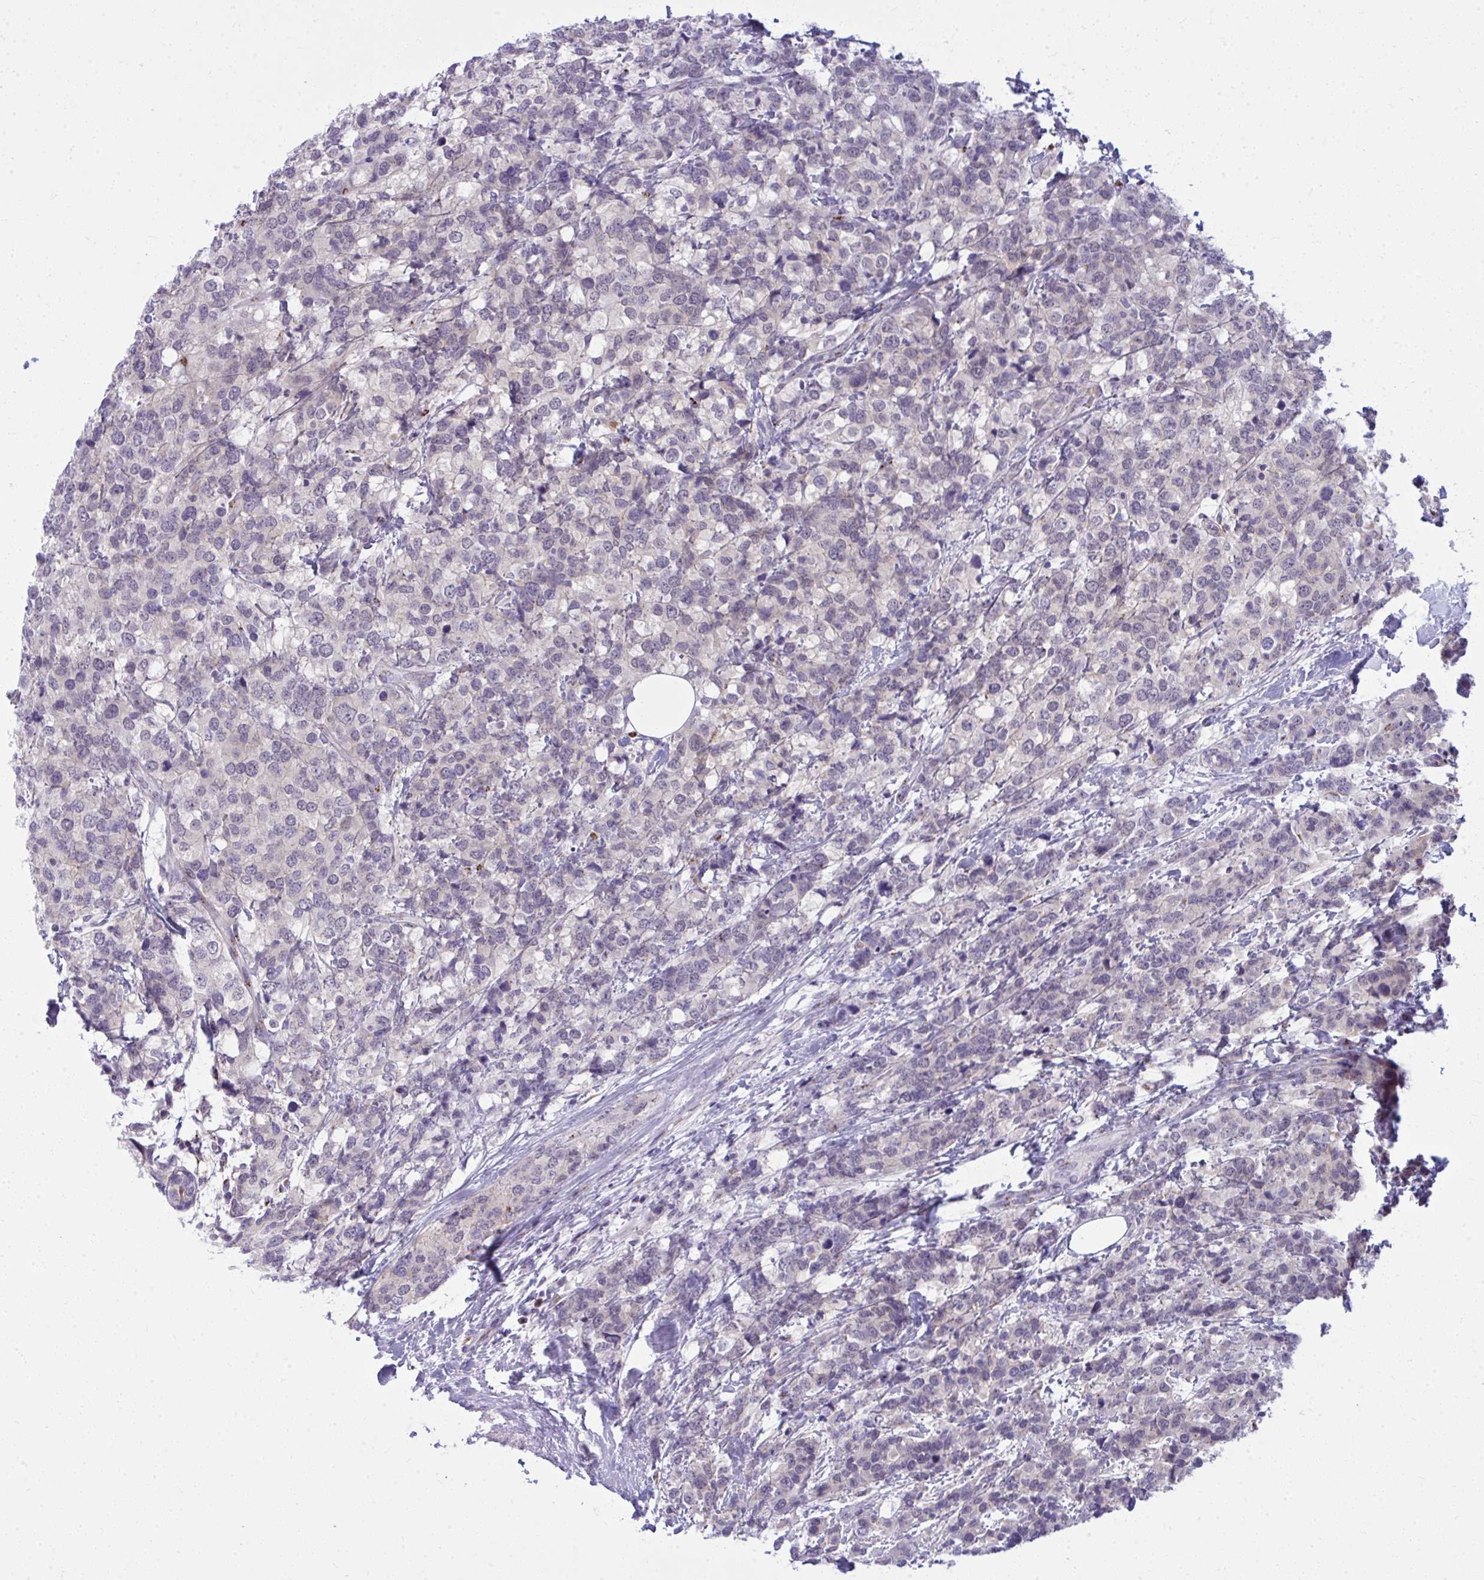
{"staining": {"intensity": "negative", "quantity": "none", "location": "none"}, "tissue": "breast cancer", "cell_type": "Tumor cells", "image_type": "cancer", "snomed": [{"axis": "morphology", "description": "Lobular carcinoma"}, {"axis": "topography", "description": "Breast"}], "caption": "Breast cancer (lobular carcinoma) was stained to show a protein in brown. There is no significant positivity in tumor cells.", "gene": "DTX4", "patient": {"sex": "female", "age": 59}}